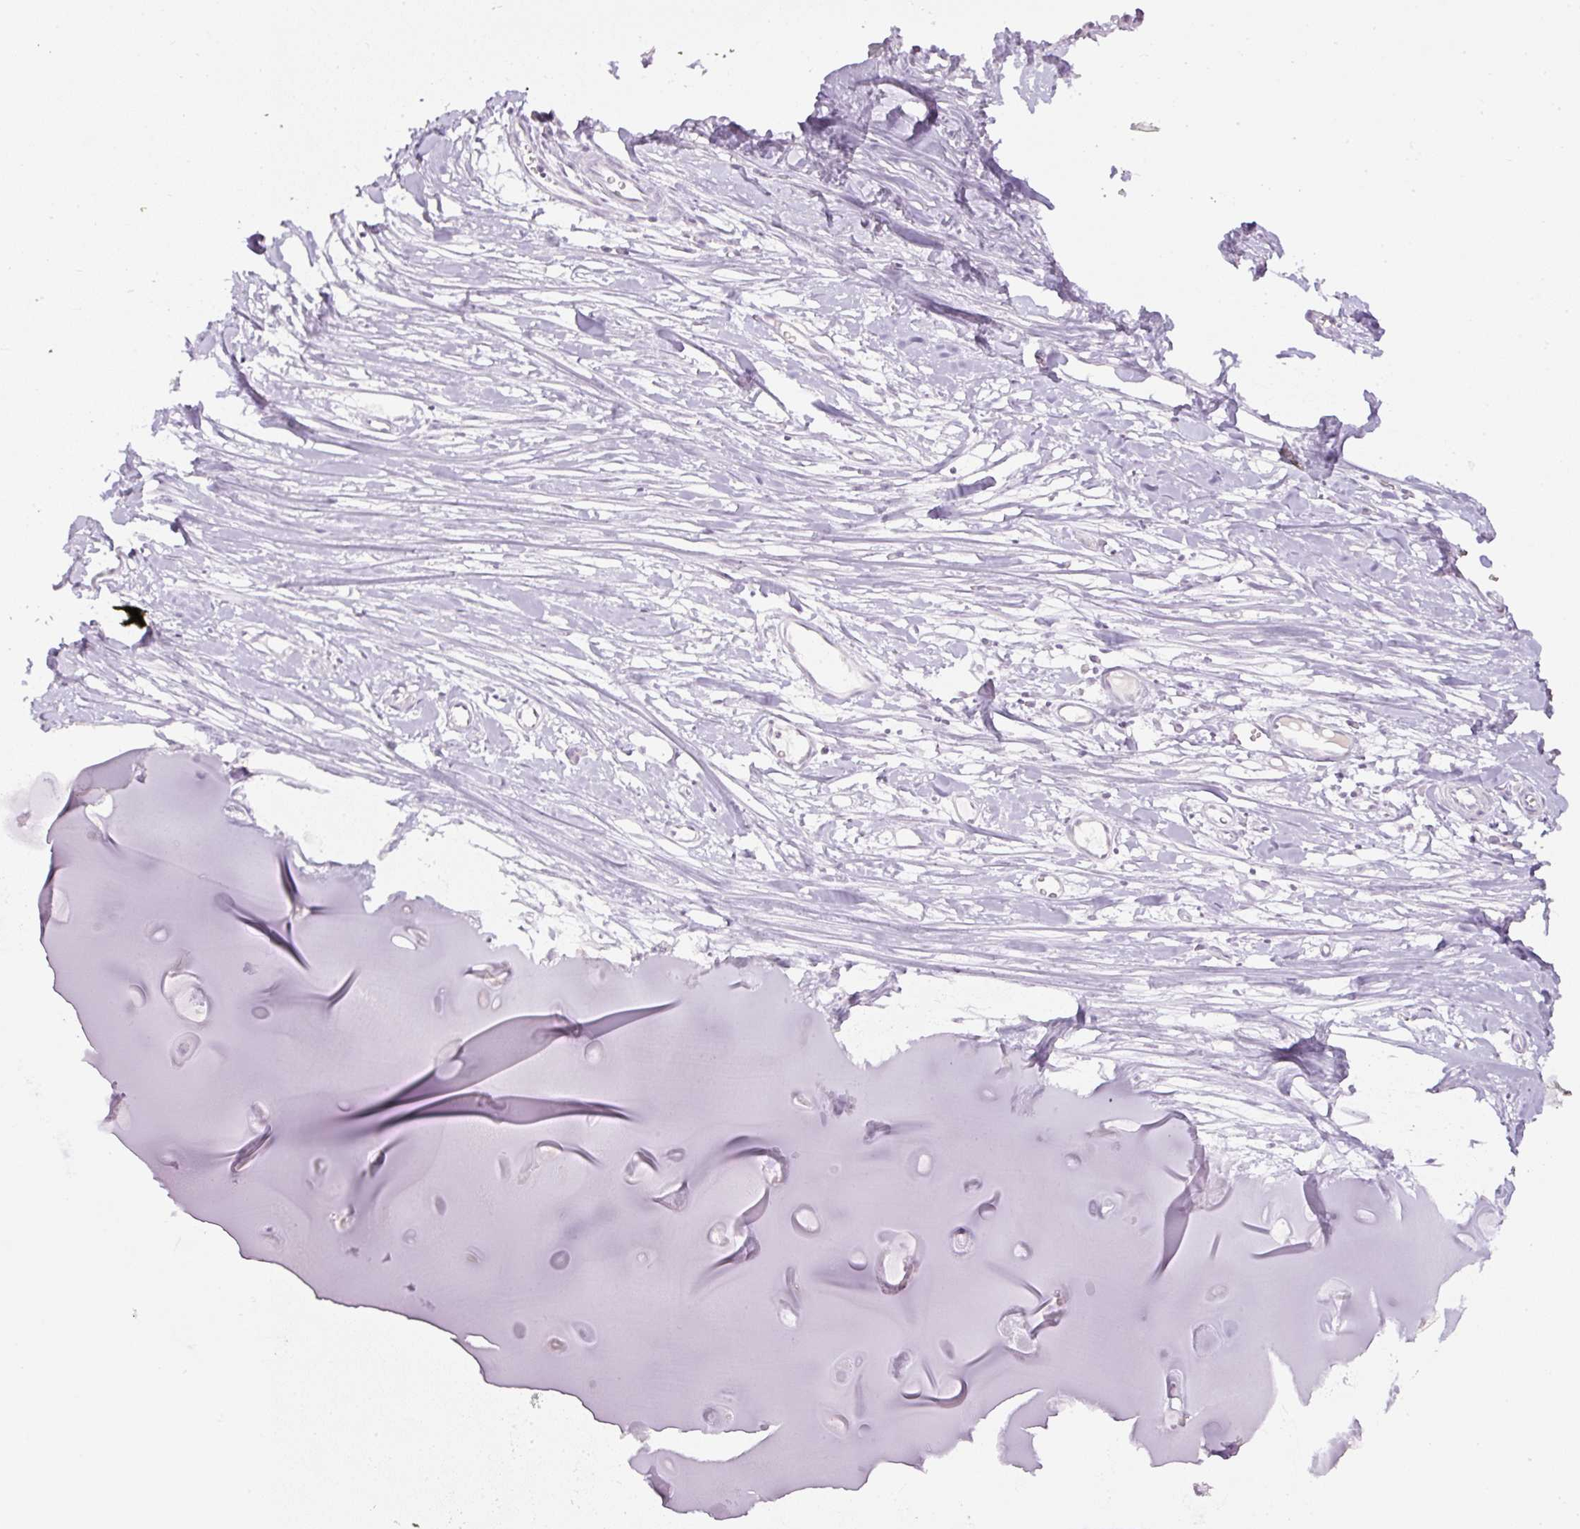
{"staining": {"intensity": "moderate", "quantity": "<25%", "location": "cytoplasmic/membranous"}, "tissue": "adipose tissue", "cell_type": "Adipocytes", "image_type": "normal", "snomed": [{"axis": "morphology", "description": "Normal tissue, NOS"}, {"axis": "topography", "description": "Cartilage tissue"}], "caption": "Normal adipose tissue shows moderate cytoplasmic/membranous expression in approximately <25% of adipocytes.", "gene": "APOA1", "patient": {"sex": "male", "age": 57}}